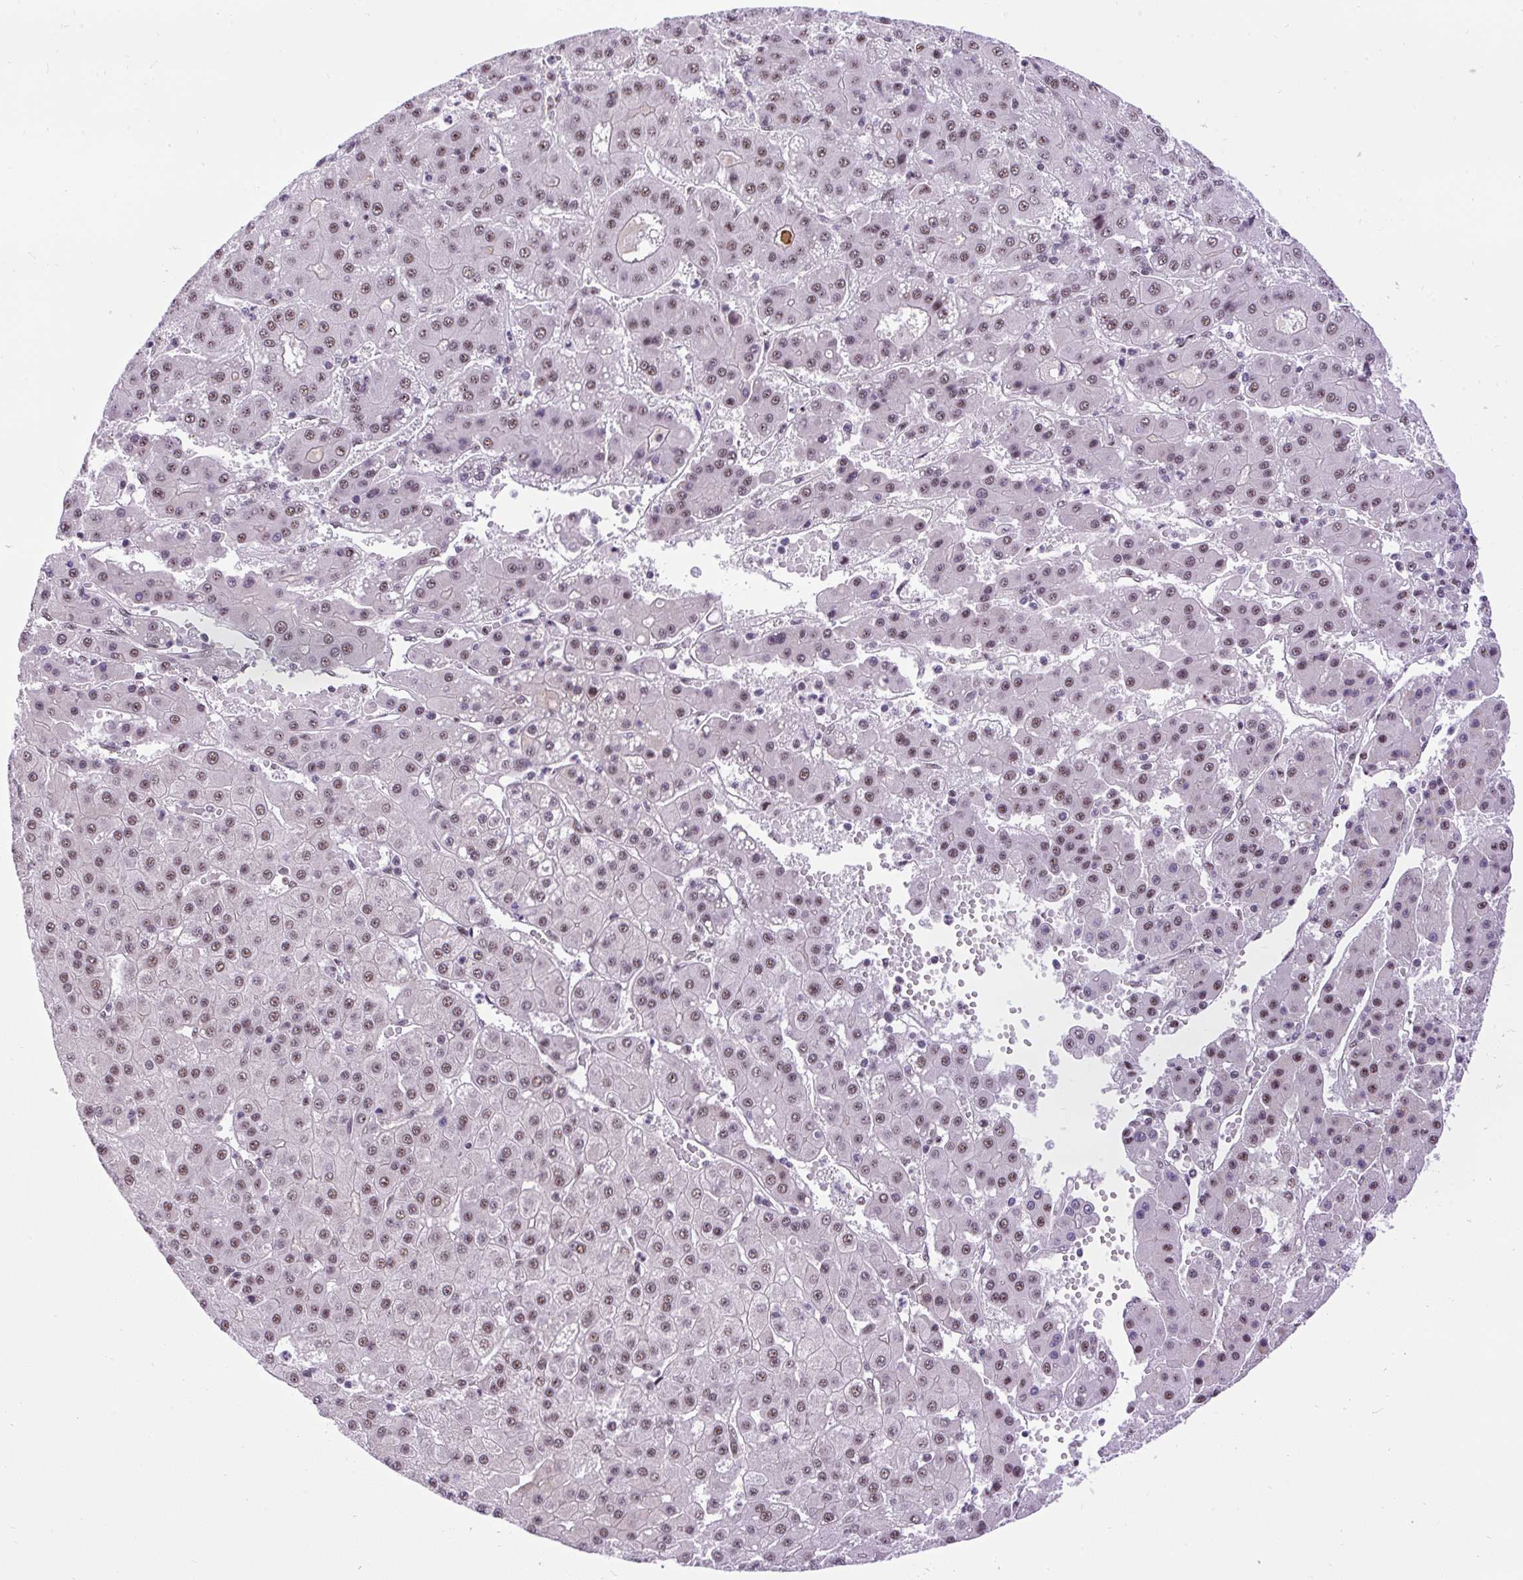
{"staining": {"intensity": "weak", "quantity": "25%-75%", "location": "nuclear"}, "tissue": "liver cancer", "cell_type": "Tumor cells", "image_type": "cancer", "snomed": [{"axis": "morphology", "description": "Carcinoma, Hepatocellular, NOS"}, {"axis": "topography", "description": "Liver"}], "caption": "IHC (DAB (3,3'-diaminobenzidine)) staining of liver cancer (hepatocellular carcinoma) demonstrates weak nuclear protein positivity in approximately 25%-75% of tumor cells.", "gene": "SMC5", "patient": {"sex": "male", "age": 76}}